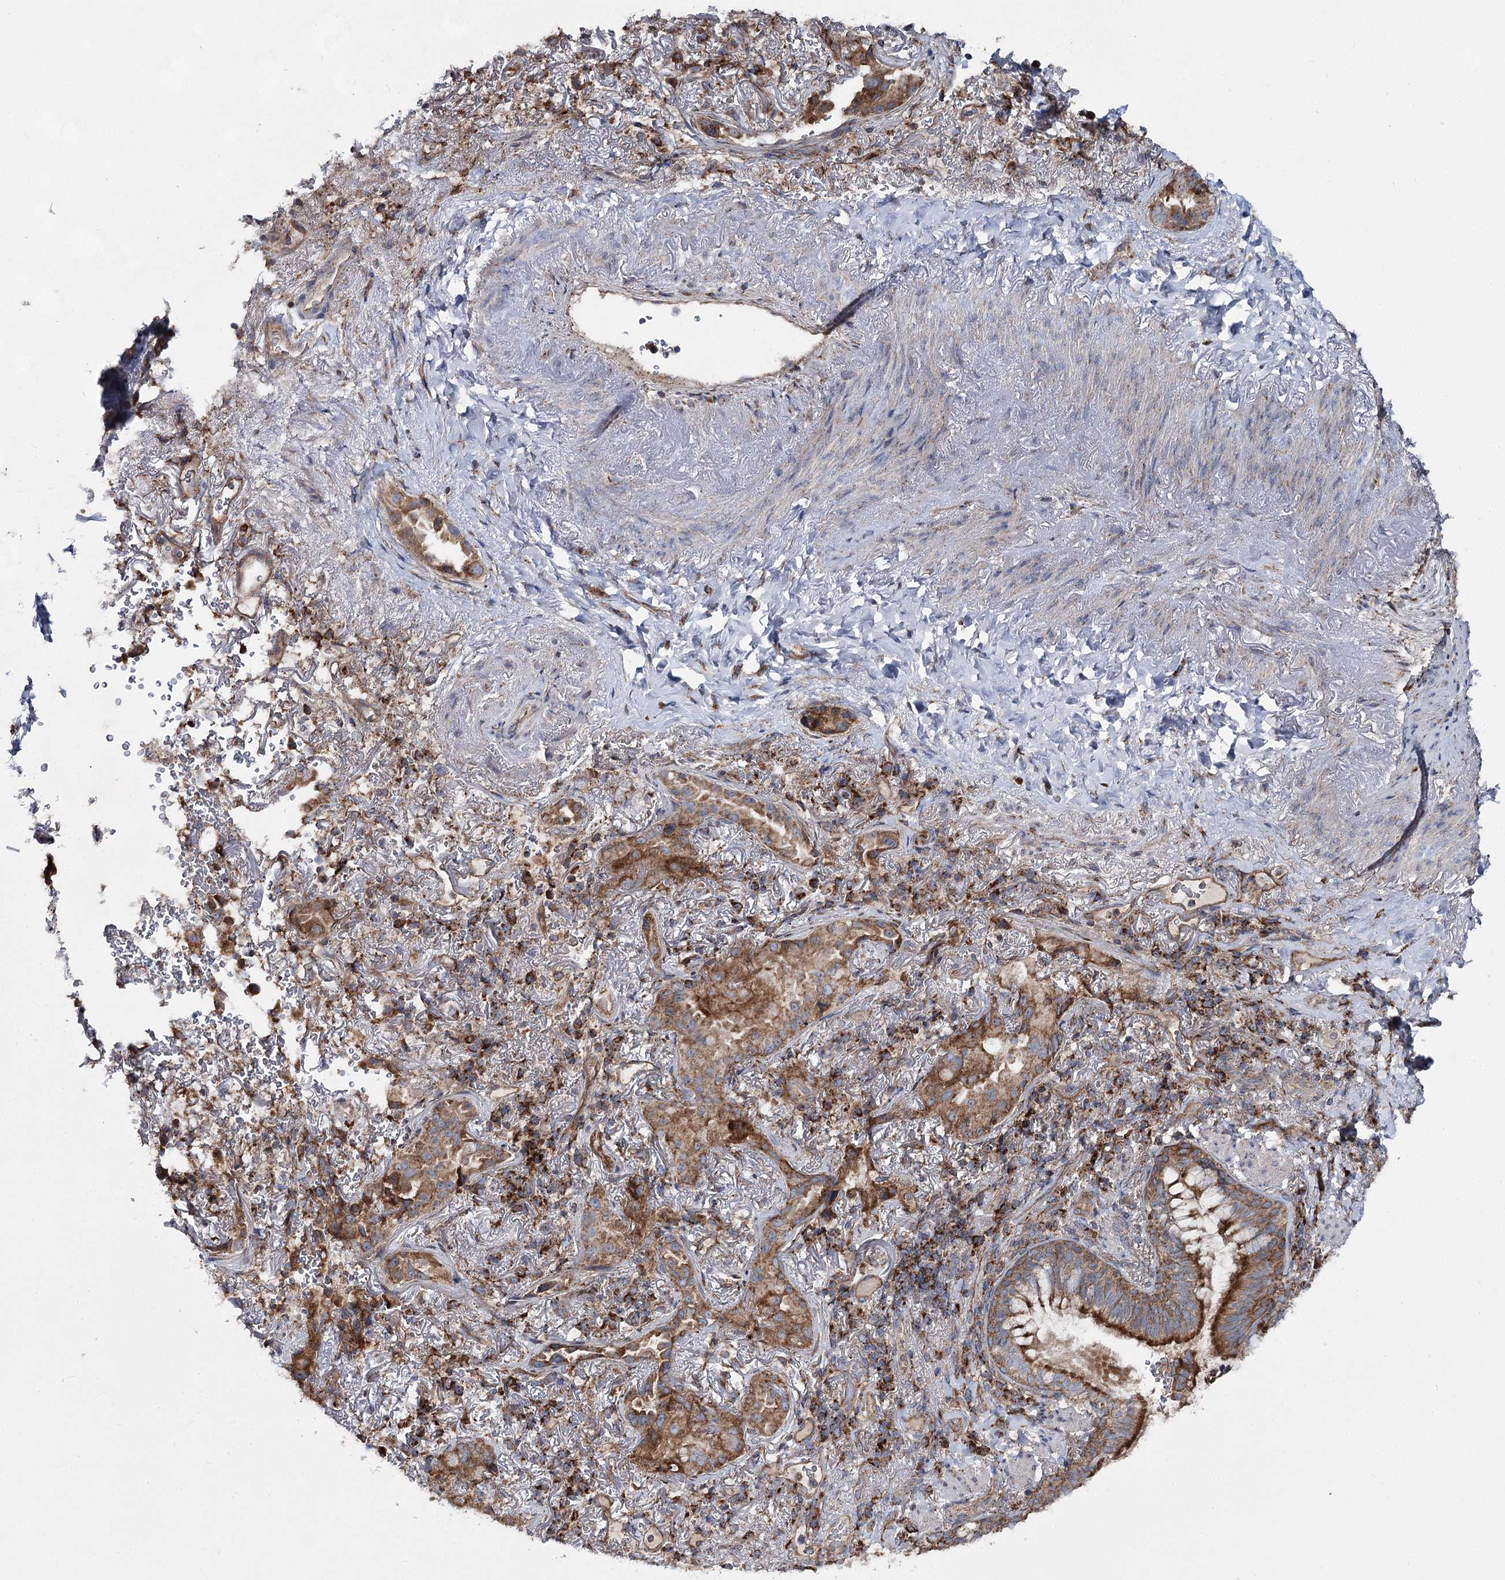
{"staining": {"intensity": "moderate", "quantity": ">75%", "location": "cytoplasmic/membranous"}, "tissue": "lung cancer", "cell_type": "Tumor cells", "image_type": "cancer", "snomed": [{"axis": "morphology", "description": "Adenocarcinoma, NOS"}, {"axis": "topography", "description": "Lung"}], "caption": "A photomicrograph showing moderate cytoplasmic/membranous staining in approximately >75% of tumor cells in lung cancer (adenocarcinoma), as visualized by brown immunohistochemical staining.", "gene": "MSANTD2", "patient": {"sex": "female", "age": 69}}